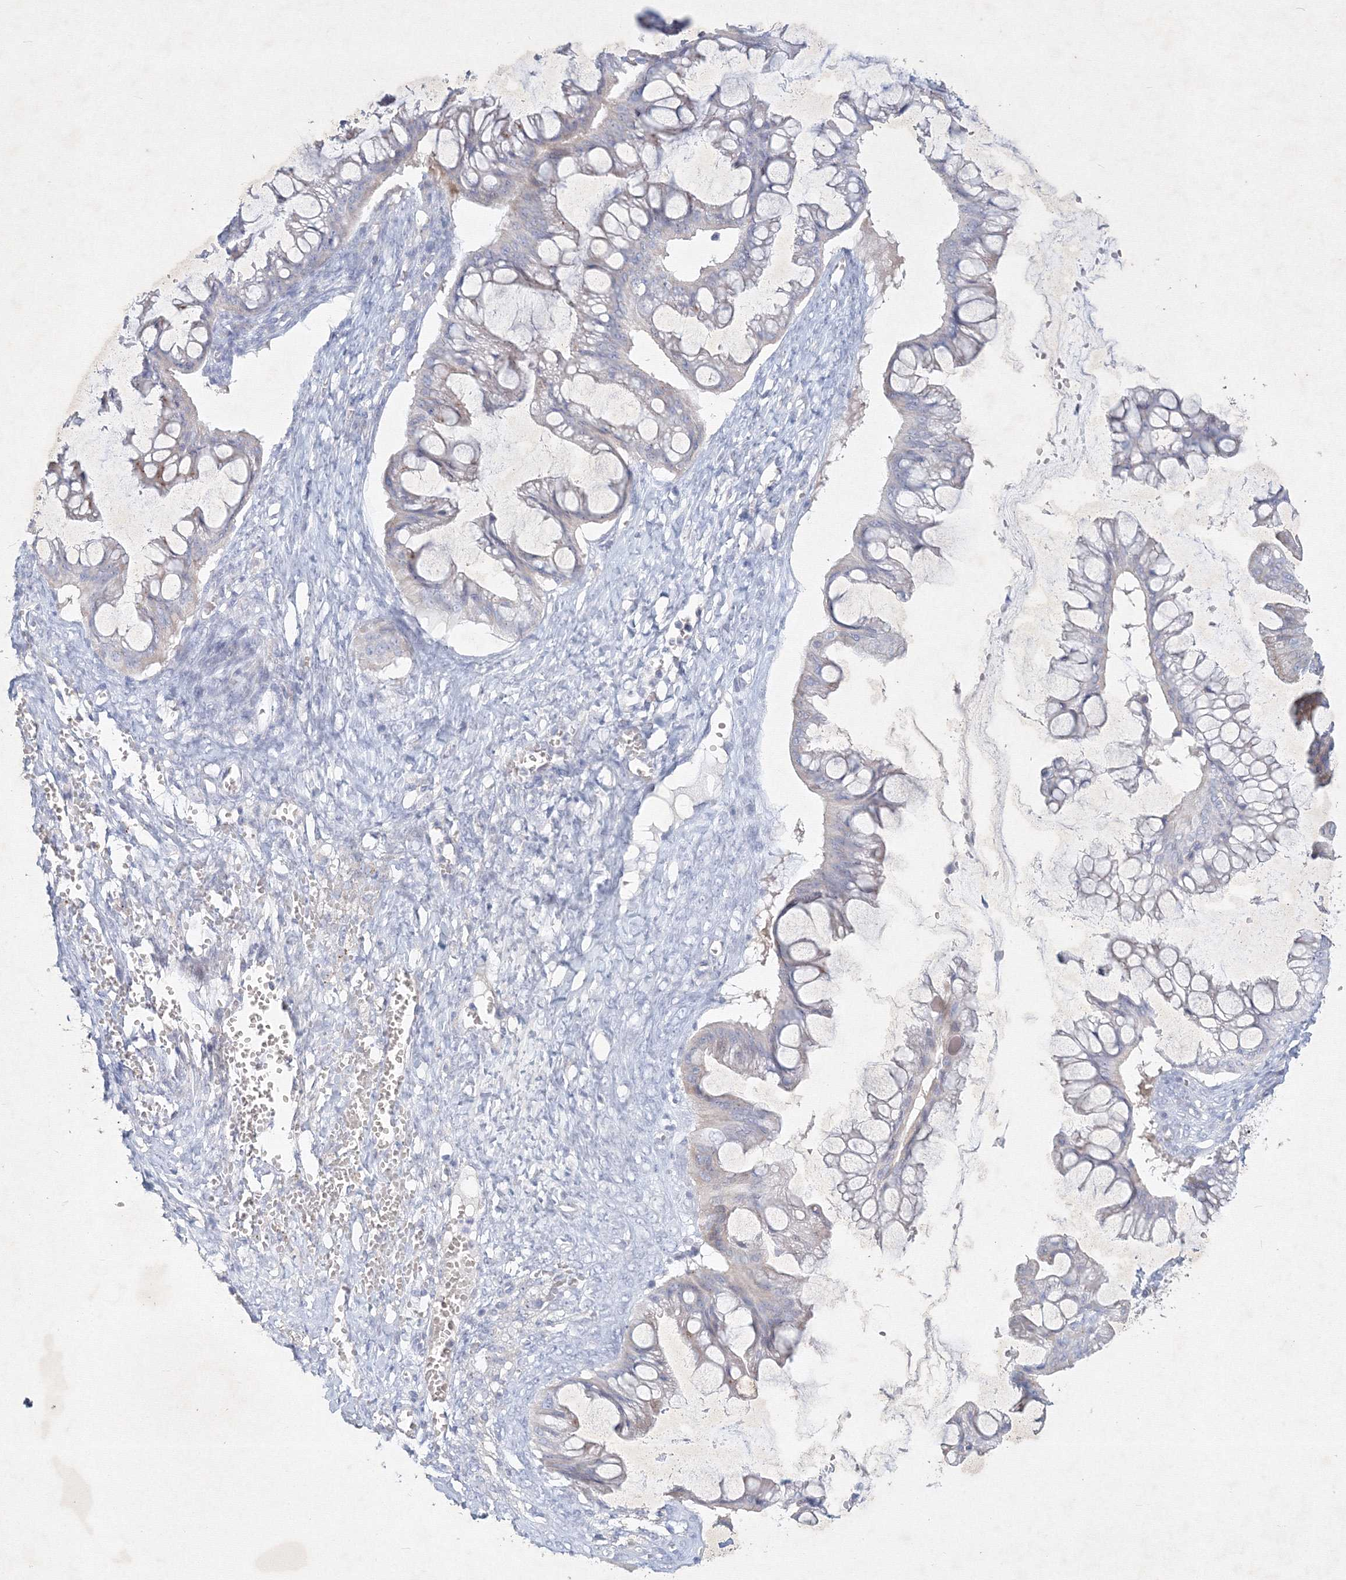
{"staining": {"intensity": "negative", "quantity": "none", "location": "none"}, "tissue": "ovarian cancer", "cell_type": "Tumor cells", "image_type": "cancer", "snomed": [{"axis": "morphology", "description": "Cystadenocarcinoma, mucinous, NOS"}, {"axis": "topography", "description": "Ovary"}], "caption": "Ovarian cancer (mucinous cystadenocarcinoma) stained for a protein using IHC reveals no positivity tumor cells.", "gene": "CXXC4", "patient": {"sex": "female", "age": 73}}